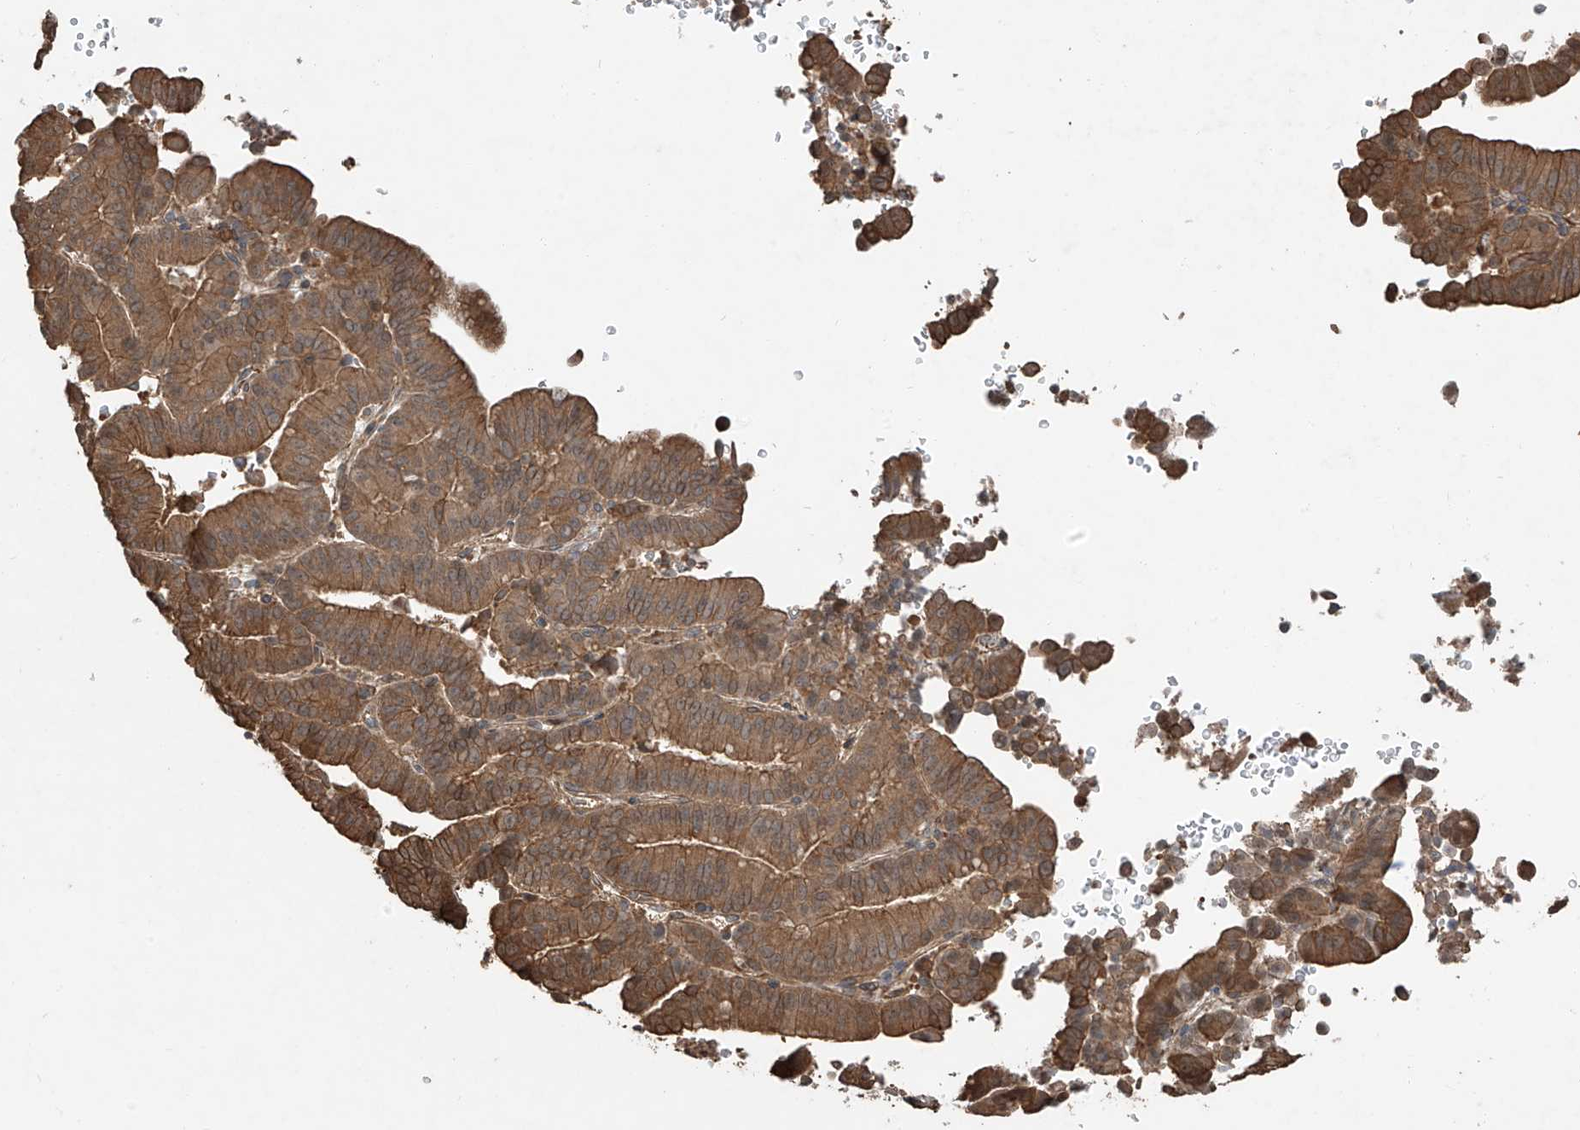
{"staining": {"intensity": "moderate", "quantity": ">75%", "location": "cytoplasmic/membranous"}, "tissue": "liver cancer", "cell_type": "Tumor cells", "image_type": "cancer", "snomed": [{"axis": "morphology", "description": "Cholangiocarcinoma"}, {"axis": "topography", "description": "Liver"}], "caption": "Protein analysis of cholangiocarcinoma (liver) tissue reveals moderate cytoplasmic/membranous expression in about >75% of tumor cells. The staining is performed using DAB brown chromogen to label protein expression. The nuclei are counter-stained blue using hematoxylin.", "gene": "AGBL5", "patient": {"sex": "female", "age": 75}}